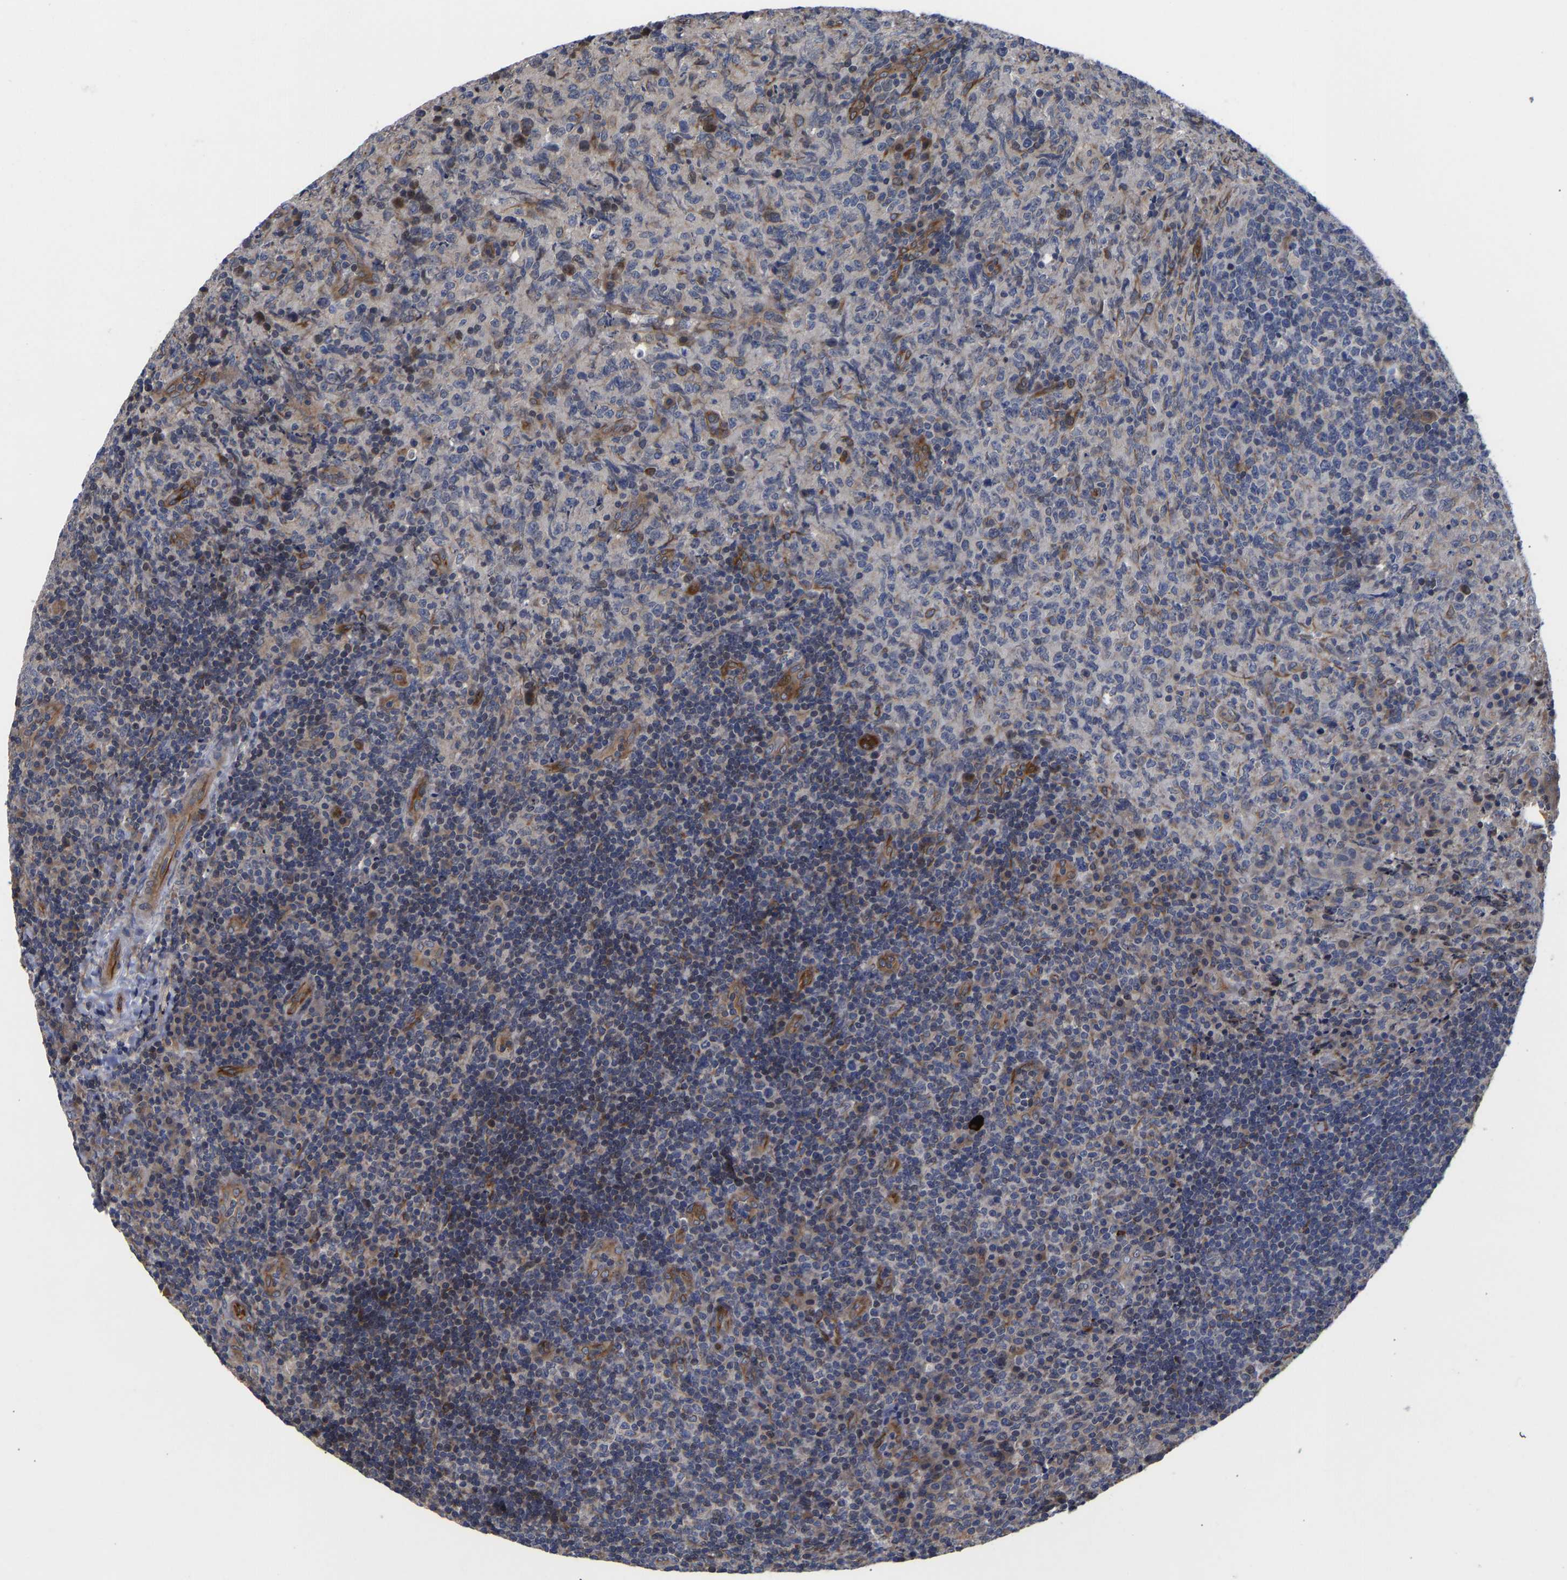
{"staining": {"intensity": "moderate", "quantity": "<25%", "location": "cytoplasmic/membranous"}, "tissue": "lymphoma", "cell_type": "Tumor cells", "image_type": "cancer", "snomed": [{"axis": "morphology", "description": "Malignant lymphoma, non-Hodgkin's type, High grade"}, {"axis": "topography", "description": "Tonsil"}], "caption": "Immunohistochemical staining of human high-grade malignant lymphoma, non-Hodgkin's type exhibits low levels of moderate cytoplasmic/membranous staining in approximately <25% of tumor cells.", "gene": "FRRS1", "patient": {"sex": "female", "age": 36}}